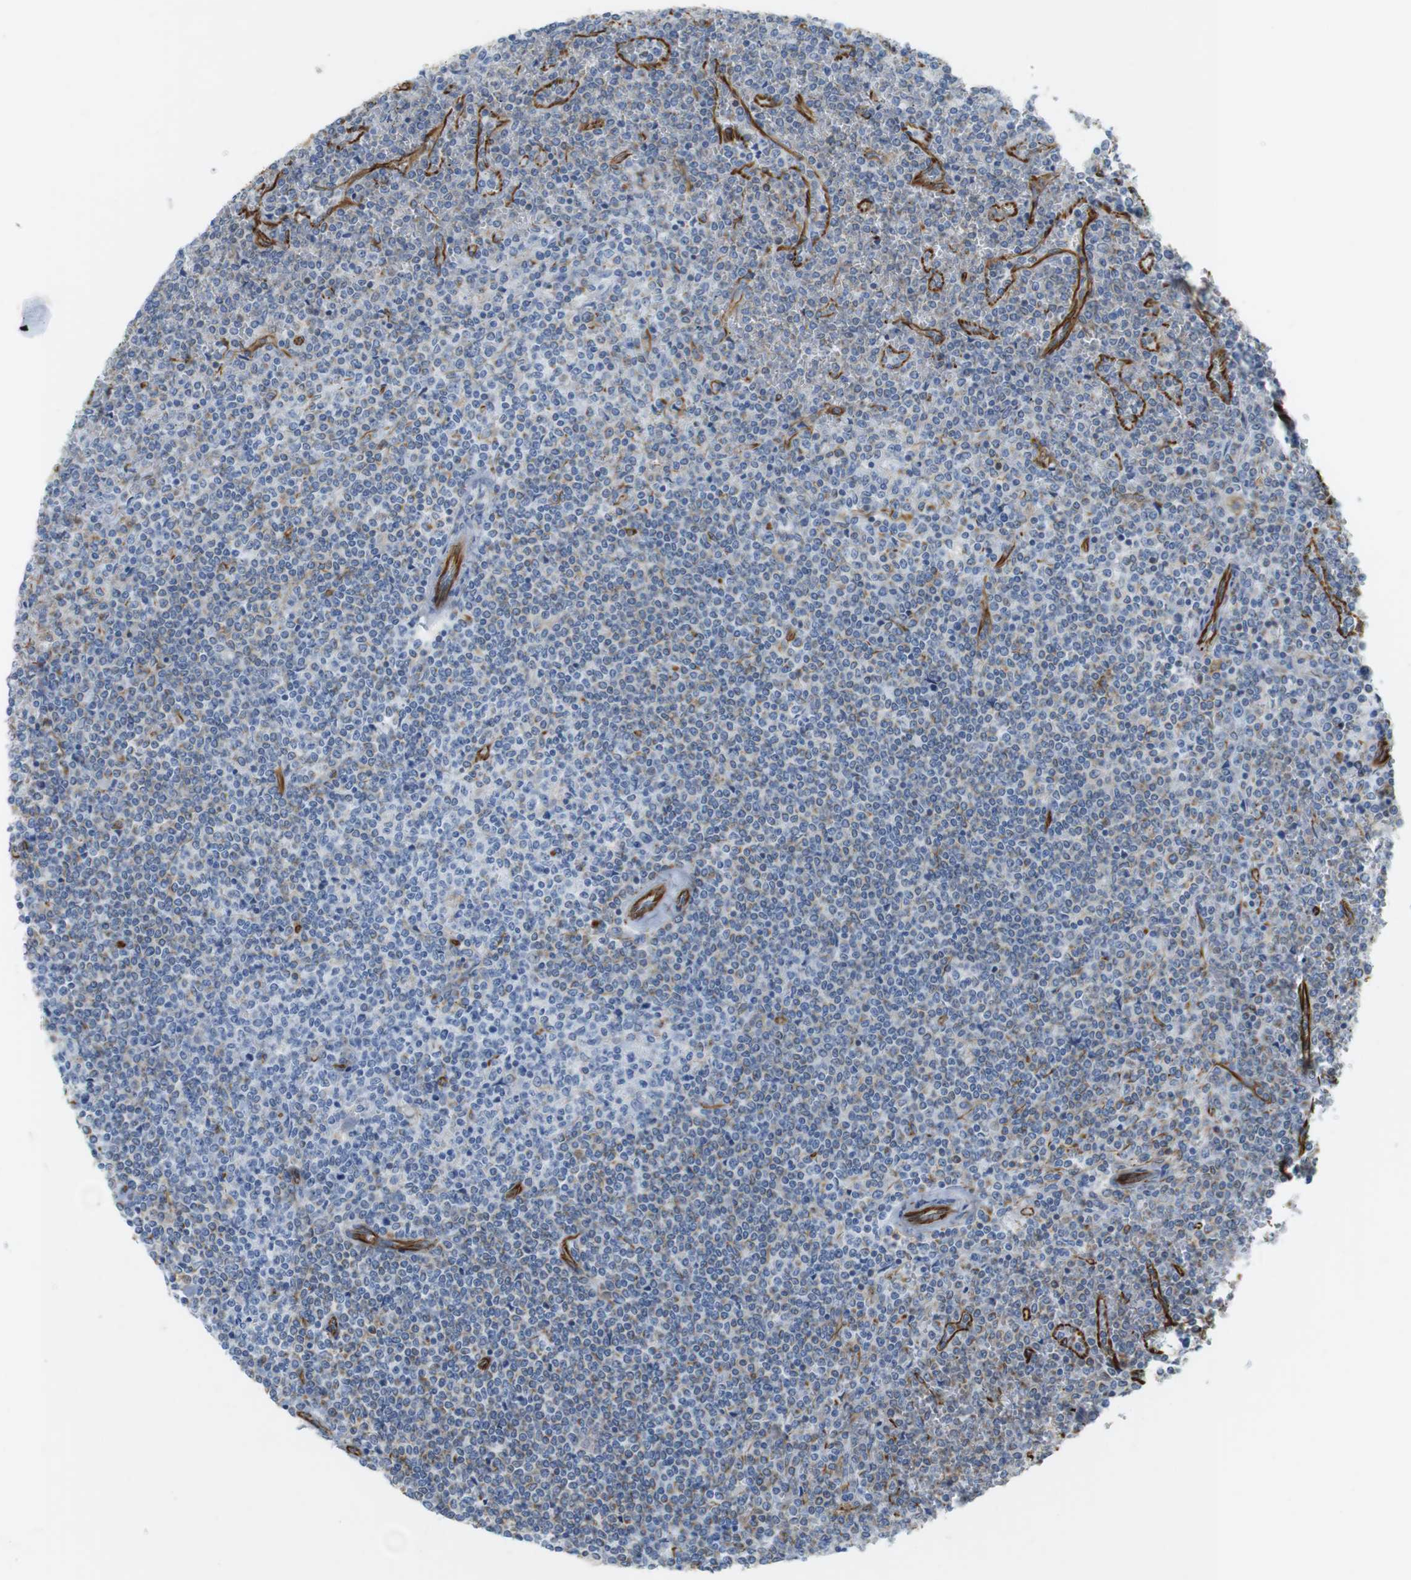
{"staining": {"intensity": "negative", "quantity": "none", "location": "none"}, "tissue": "lymphoma", "cell_type": "Tumor cells", "image_type": "cancer", "snomed": [{"axis": "morphology", "description": "Malignant lymphoma, non-Hodgkin's type, Low grade"}, {"axis": "topography", "description": "Spleen"}], "caption": "Tumor cells show no significant protein positivity in malignant lymphoma, non-Hodgkin's type (low-grade).", "gene": "MS4A10", "patient": {"sex": "female", "age": 19}}